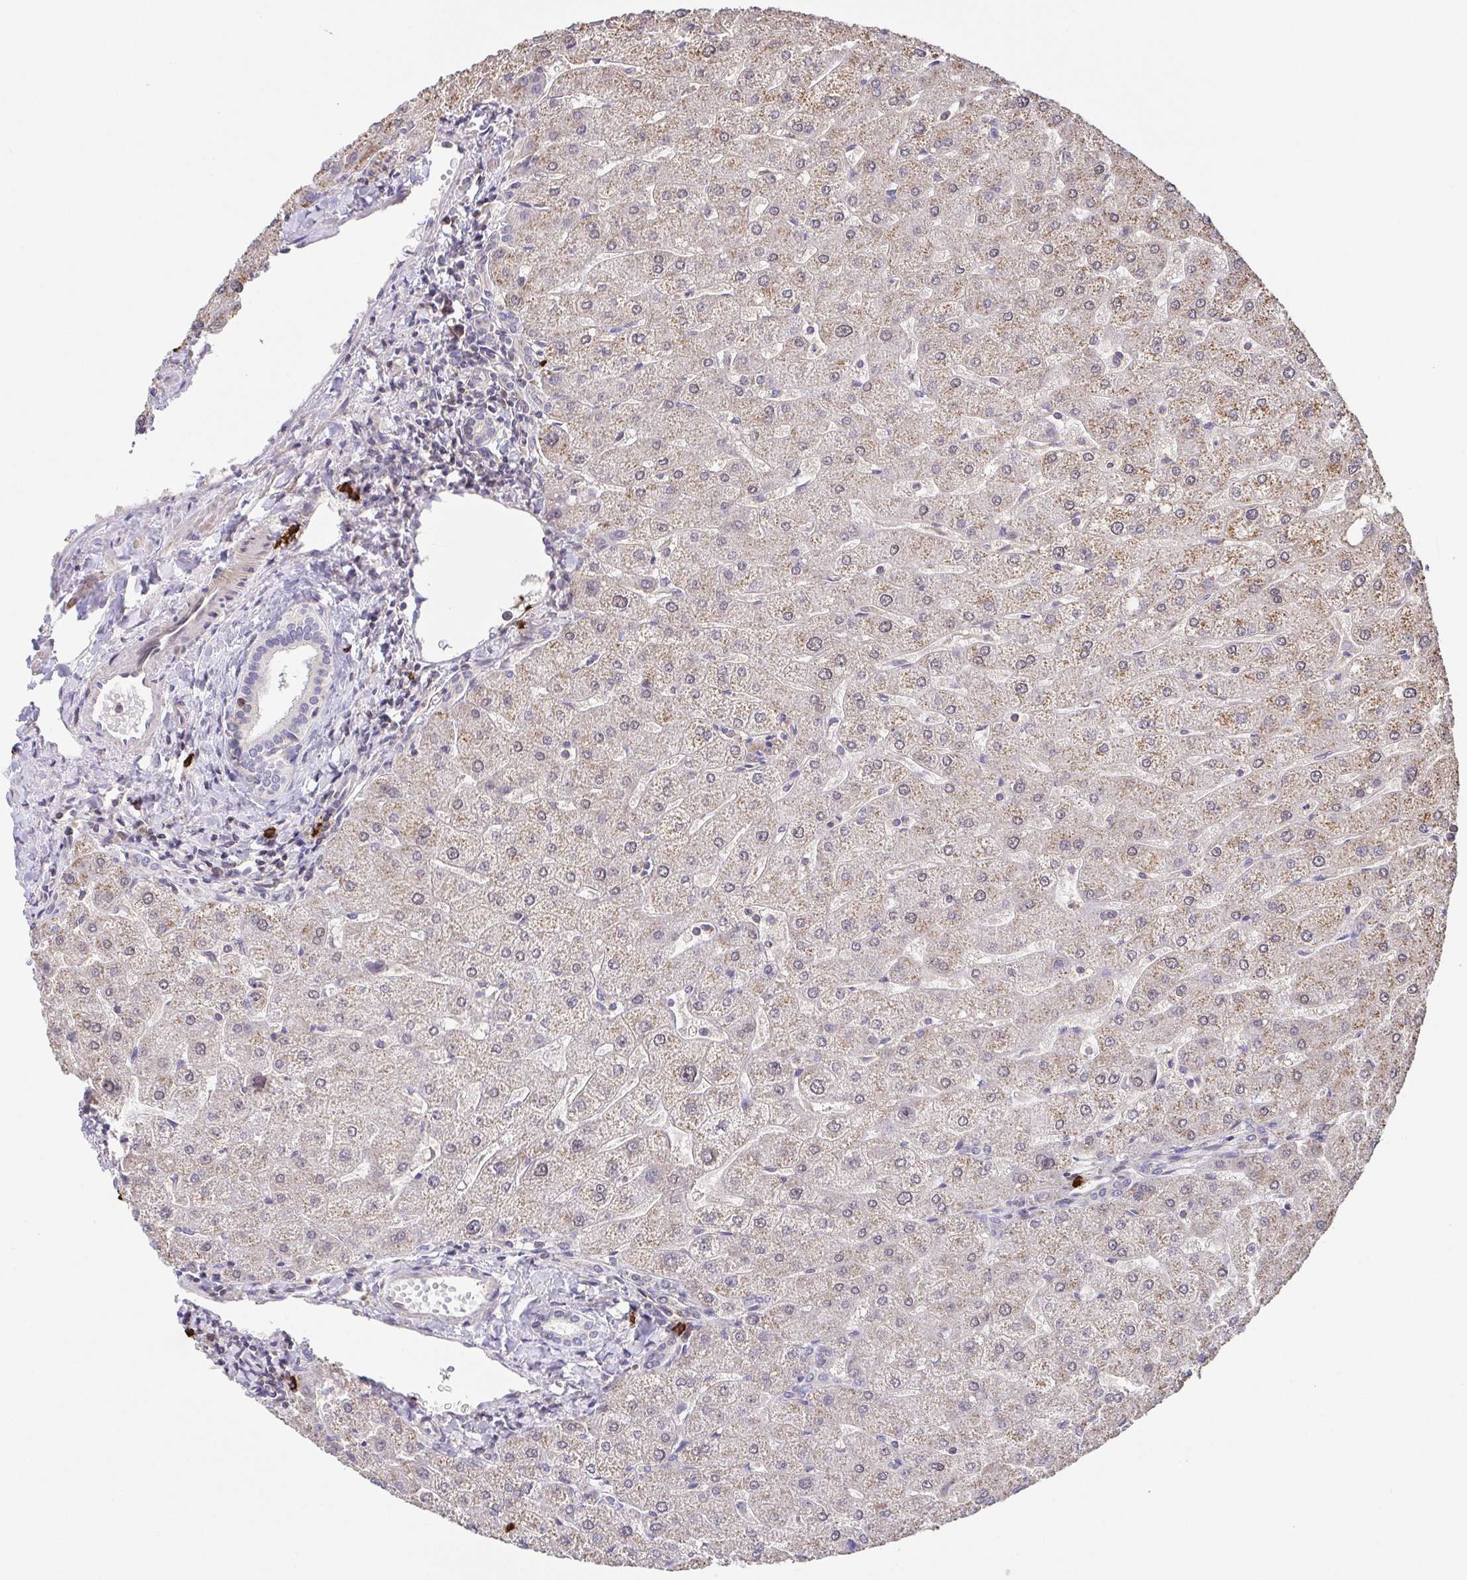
{"staining": {"intensity": "negative", "quantity": "none", "location": "none"}, "tissue": "liver", "cell_type": "Cholangiocytes", "image_type": "normal", "snomed": [{"axis": "morphology", "description": "Normal tissue, NOS"}, {"axis": "topography", "description": "Liver"}], "caption": "A histopathology image of liver stained for a protein demonstrates no brown staining in cholangiocytes.", "gene": "PREPL", "patient": {"sex": "male", "age": 67}}